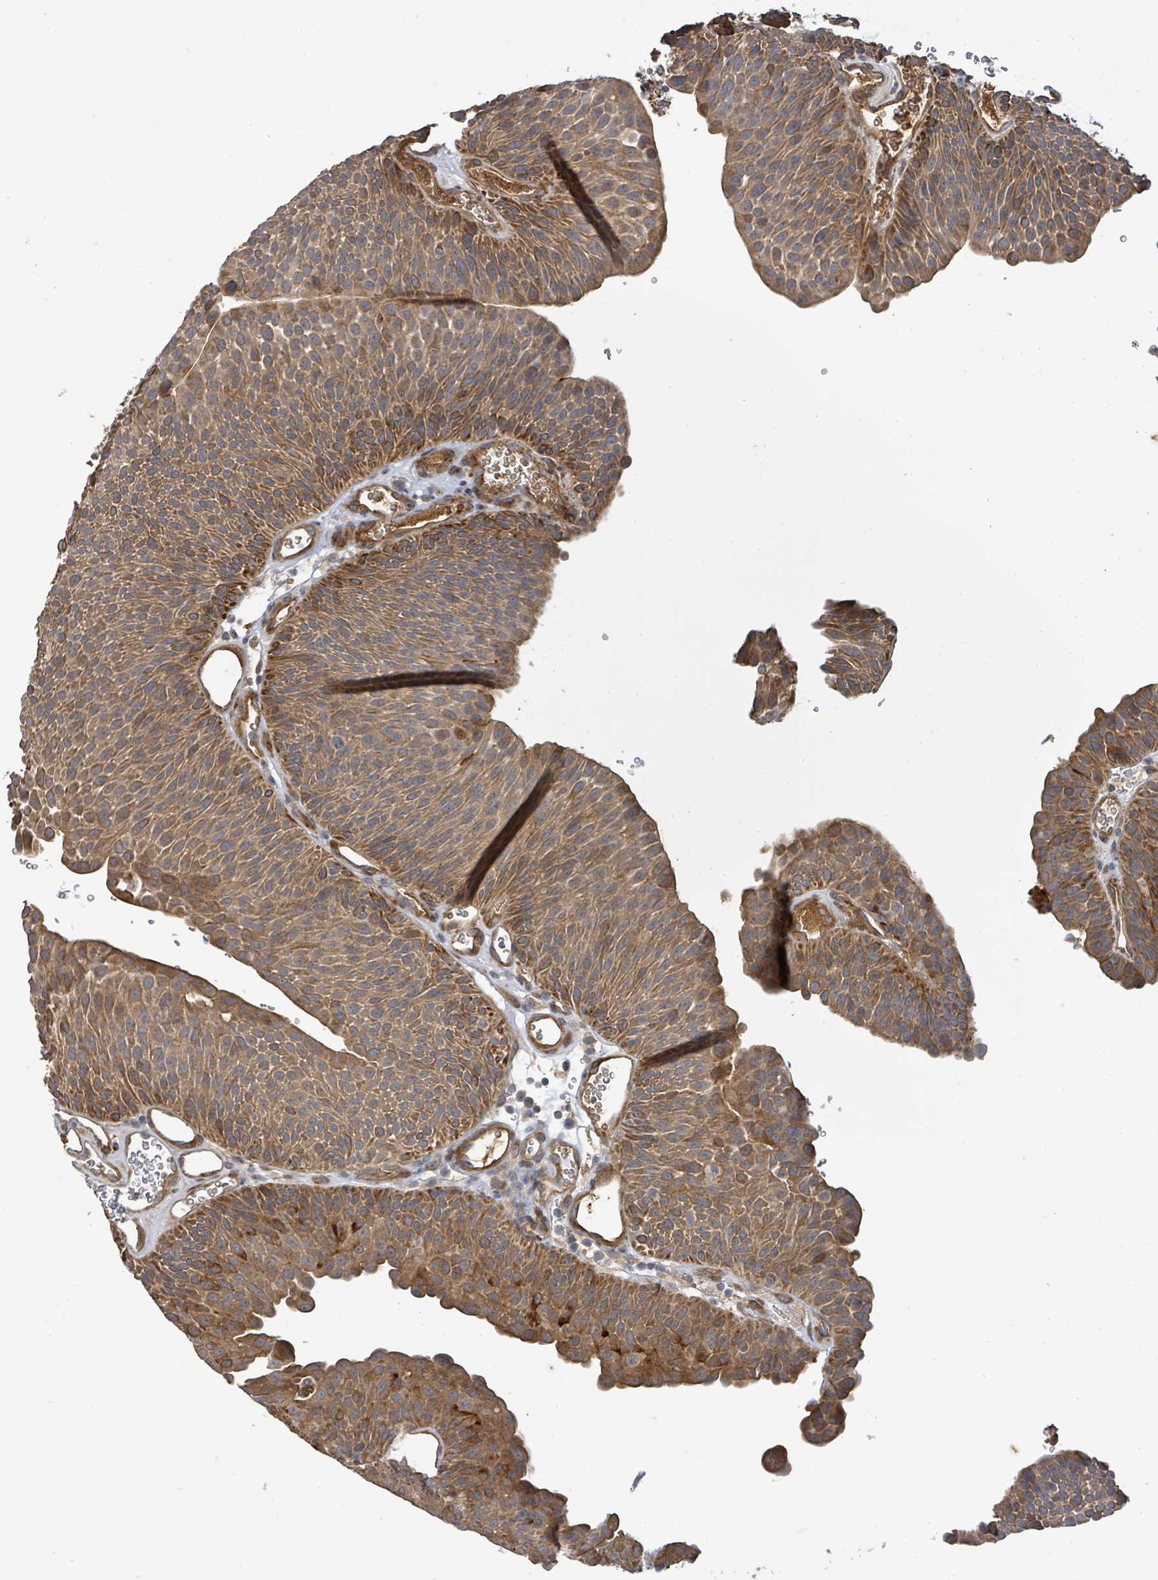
{"staining": {"intensity": "moderate", "quantity": ">75%", "location": "cytoplasmic/membranous"}, "tissue": "urothelial cancer", "cell_type": "Tumor cells", "image_type": "cancer", "snomed": [{"axis": "morphology", "description": "Urothelial carcinoma, NOS"}, {"axis": "topography", "description": "Urinary bladder"}], "caption": "An image of human transitional cell carcinoma stained for a protein demonstrates moderate cytoplasmic/membranous brown staining in tumor cells. The staining was performed using DAB (3,3'-diaminobenzidine) to visualize the protein expression in brown, while the nuclei were stained in blue with hematoxylin (Magnification: 20x).", "gene": "STARD4", "patient": {"sex": "male", "age": 67}}